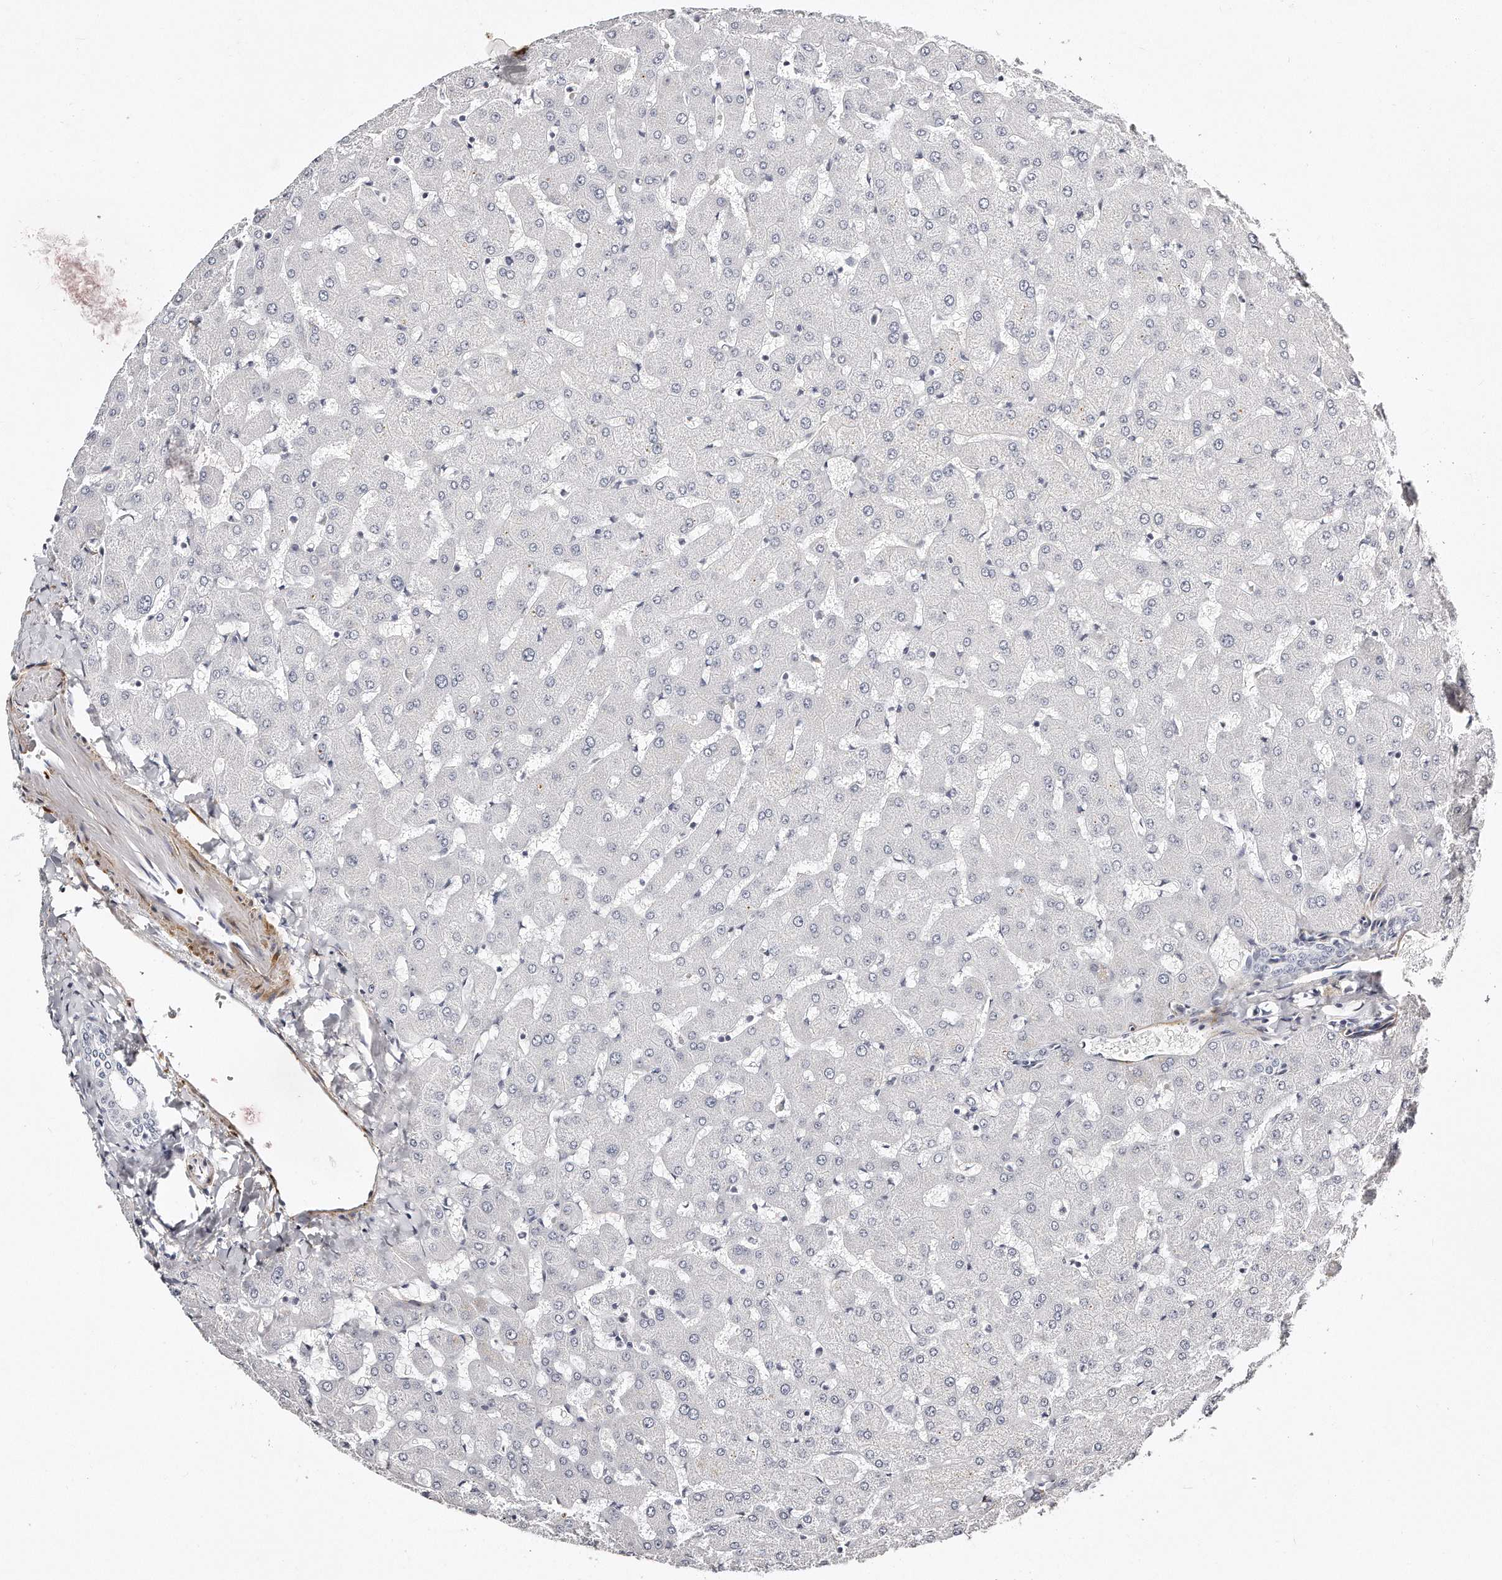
{"staining": {"intensity": "negative", "quantity": "none", "location": "none"}, "tissue": "liver", "cell_type": "Cholangiocytes", "image_type": "normal", "snomed": [{"axis": "morphology", "description": "Normal tissue, NOS"}, {"axis": "topography", "description": "Liver"}], "caption": "Cholangiocytes show no significant positivity in normal liver.", "gene": "LMOD1", "patient": {"sex": "female", "age": 63}}